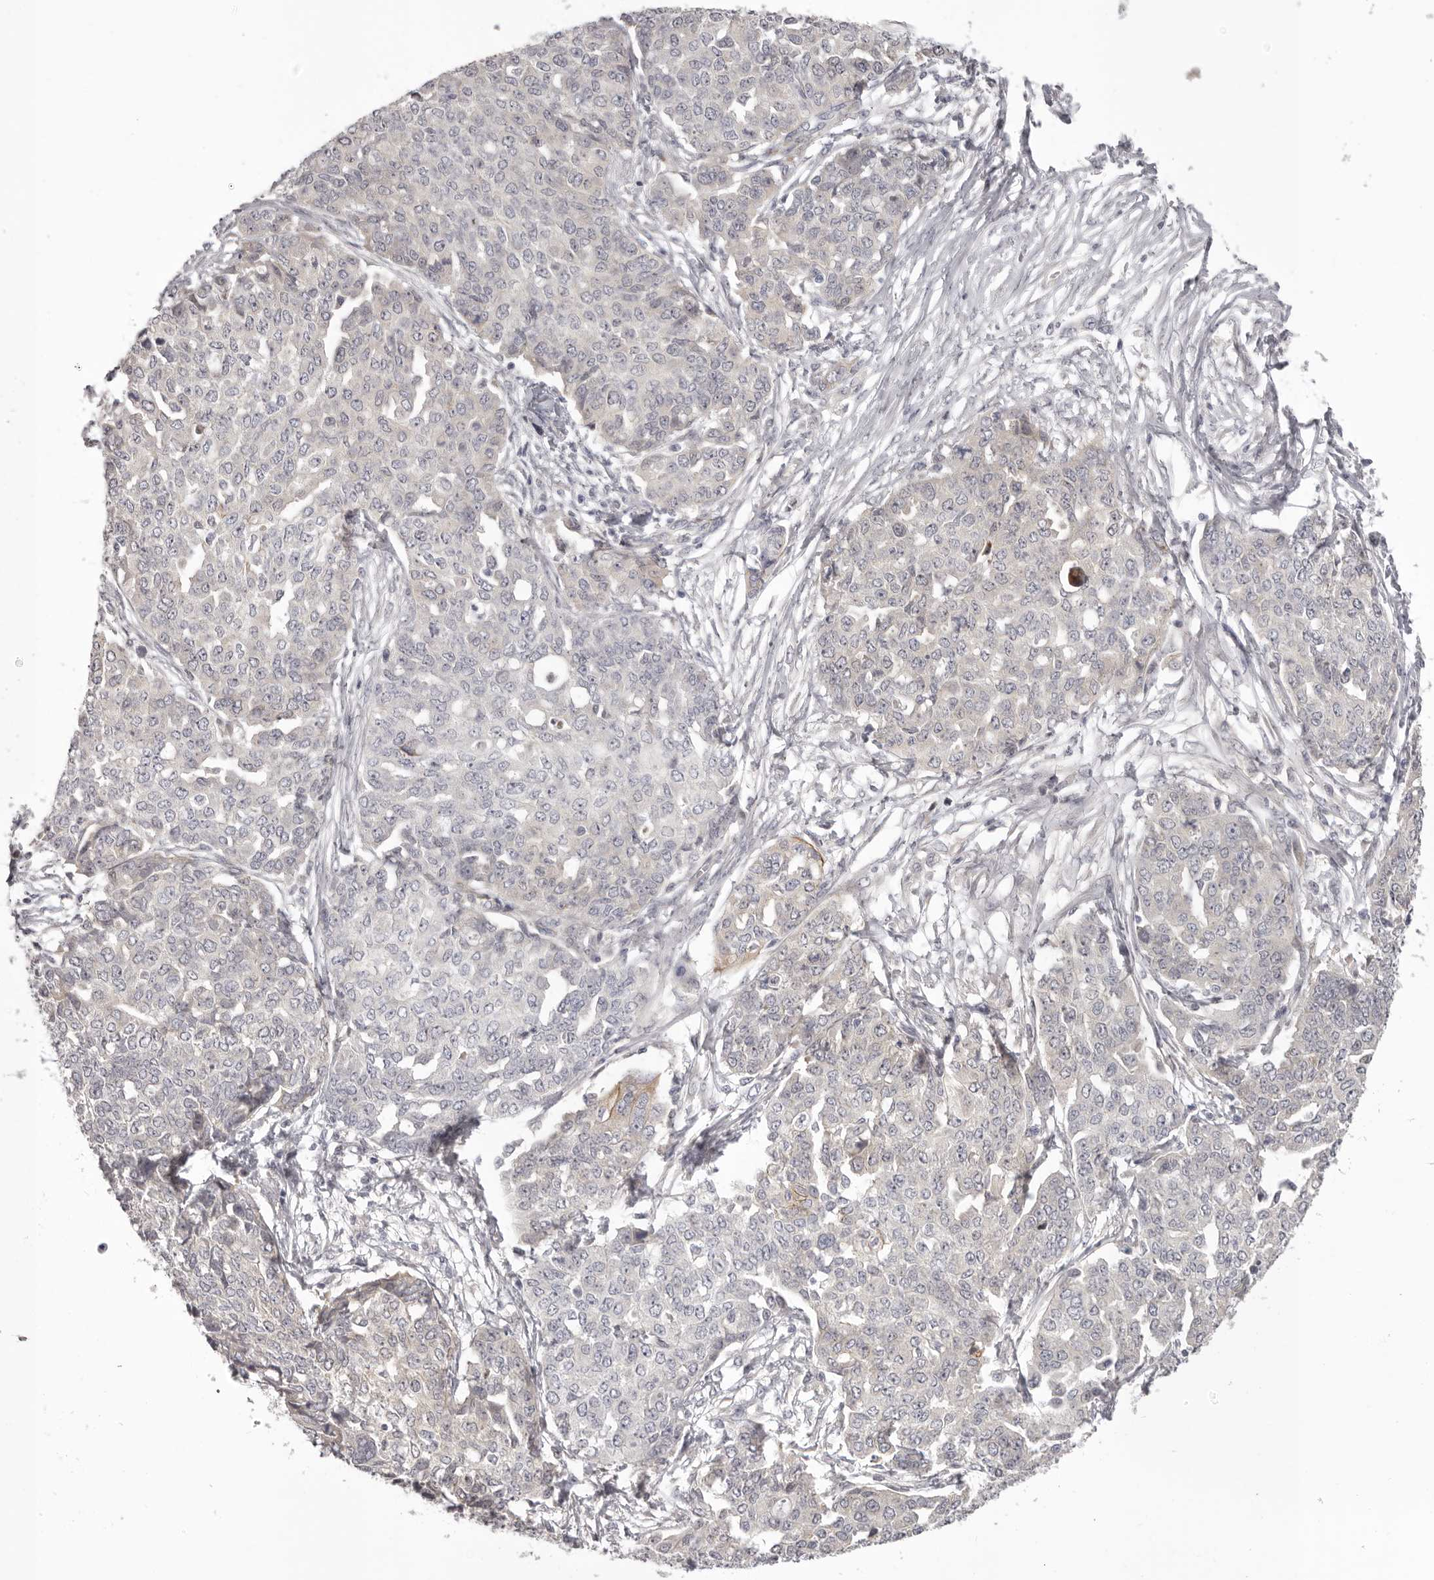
{"staining": {"intensity": "negative", "quantity": "none", "location": "none"}, "tissue": "ovarian cancer", "cell_type": "Tumor cells", "image_type": "cancer", "snomed": [{"axis": "morphology", "description": "Cystadenocarcinoma, serous, NOS"}, {"axis": "topography", "description": "Soft tissue"}, {"axis": "topography", "description": "Ovary"}], "caption": "Tumor cells show no significant protein staining in ovarian cancer.", "gene": "OTUD3", "patient": {"sex": "female", "age": 57}}